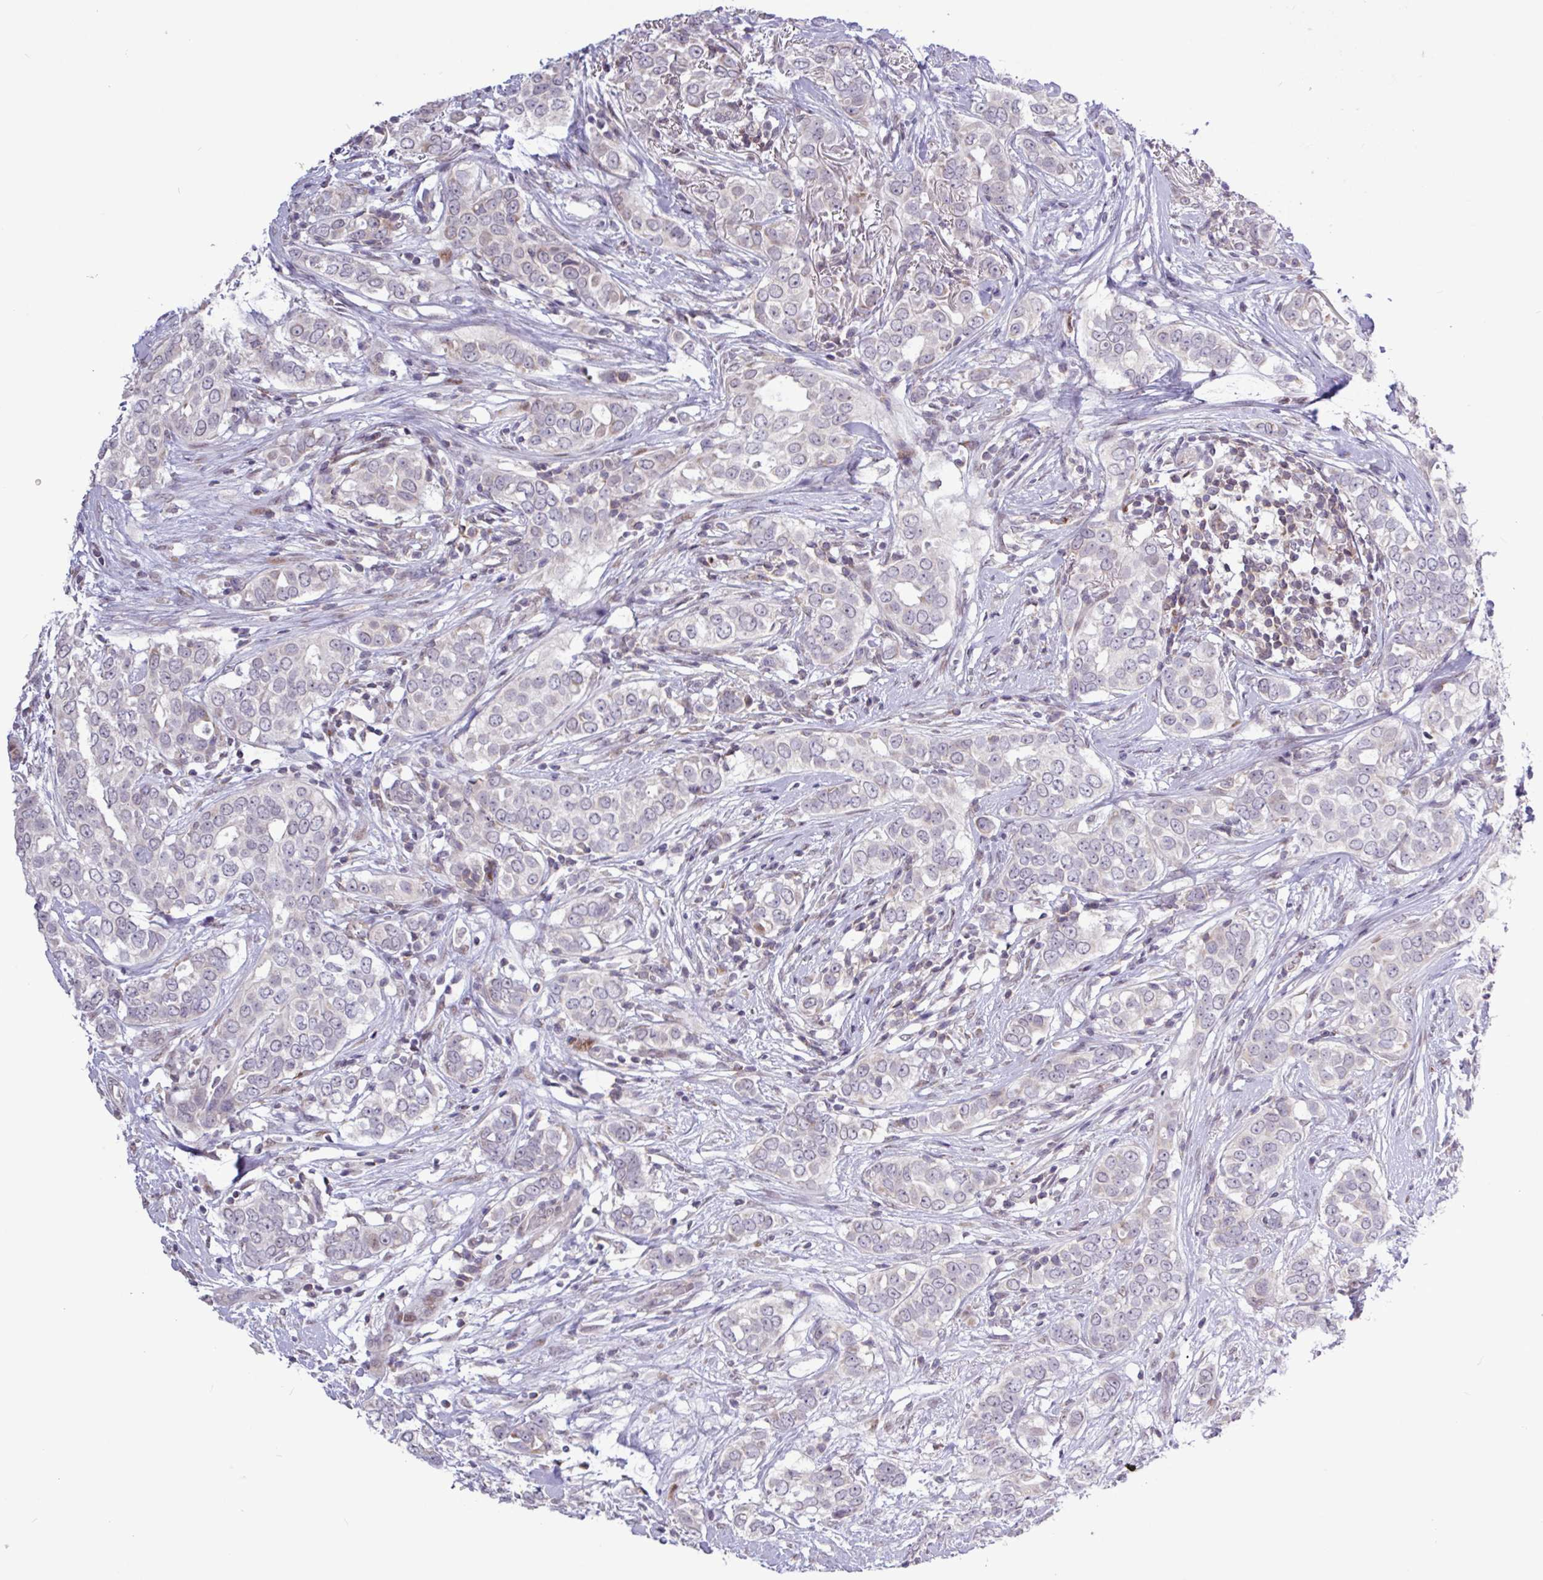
{"staining": {"intensity": "weak", "quantity": "<25%", "location": "cytoplasmic/membranous"}, "tissue": "breast cancer", "cell_type": "Tumor cells", "image_type": "cancer", "snomed": [{"axis": "morphology", "description": "Lobular carcinoma"}, {"axis": "topography", "description": "Breast"}], "caption": "Micrograph shows no protein expression in tumor cells of breast cancer tissue.", "gene": "RTL3", "patient": {"sex": "female", "age": 51}}